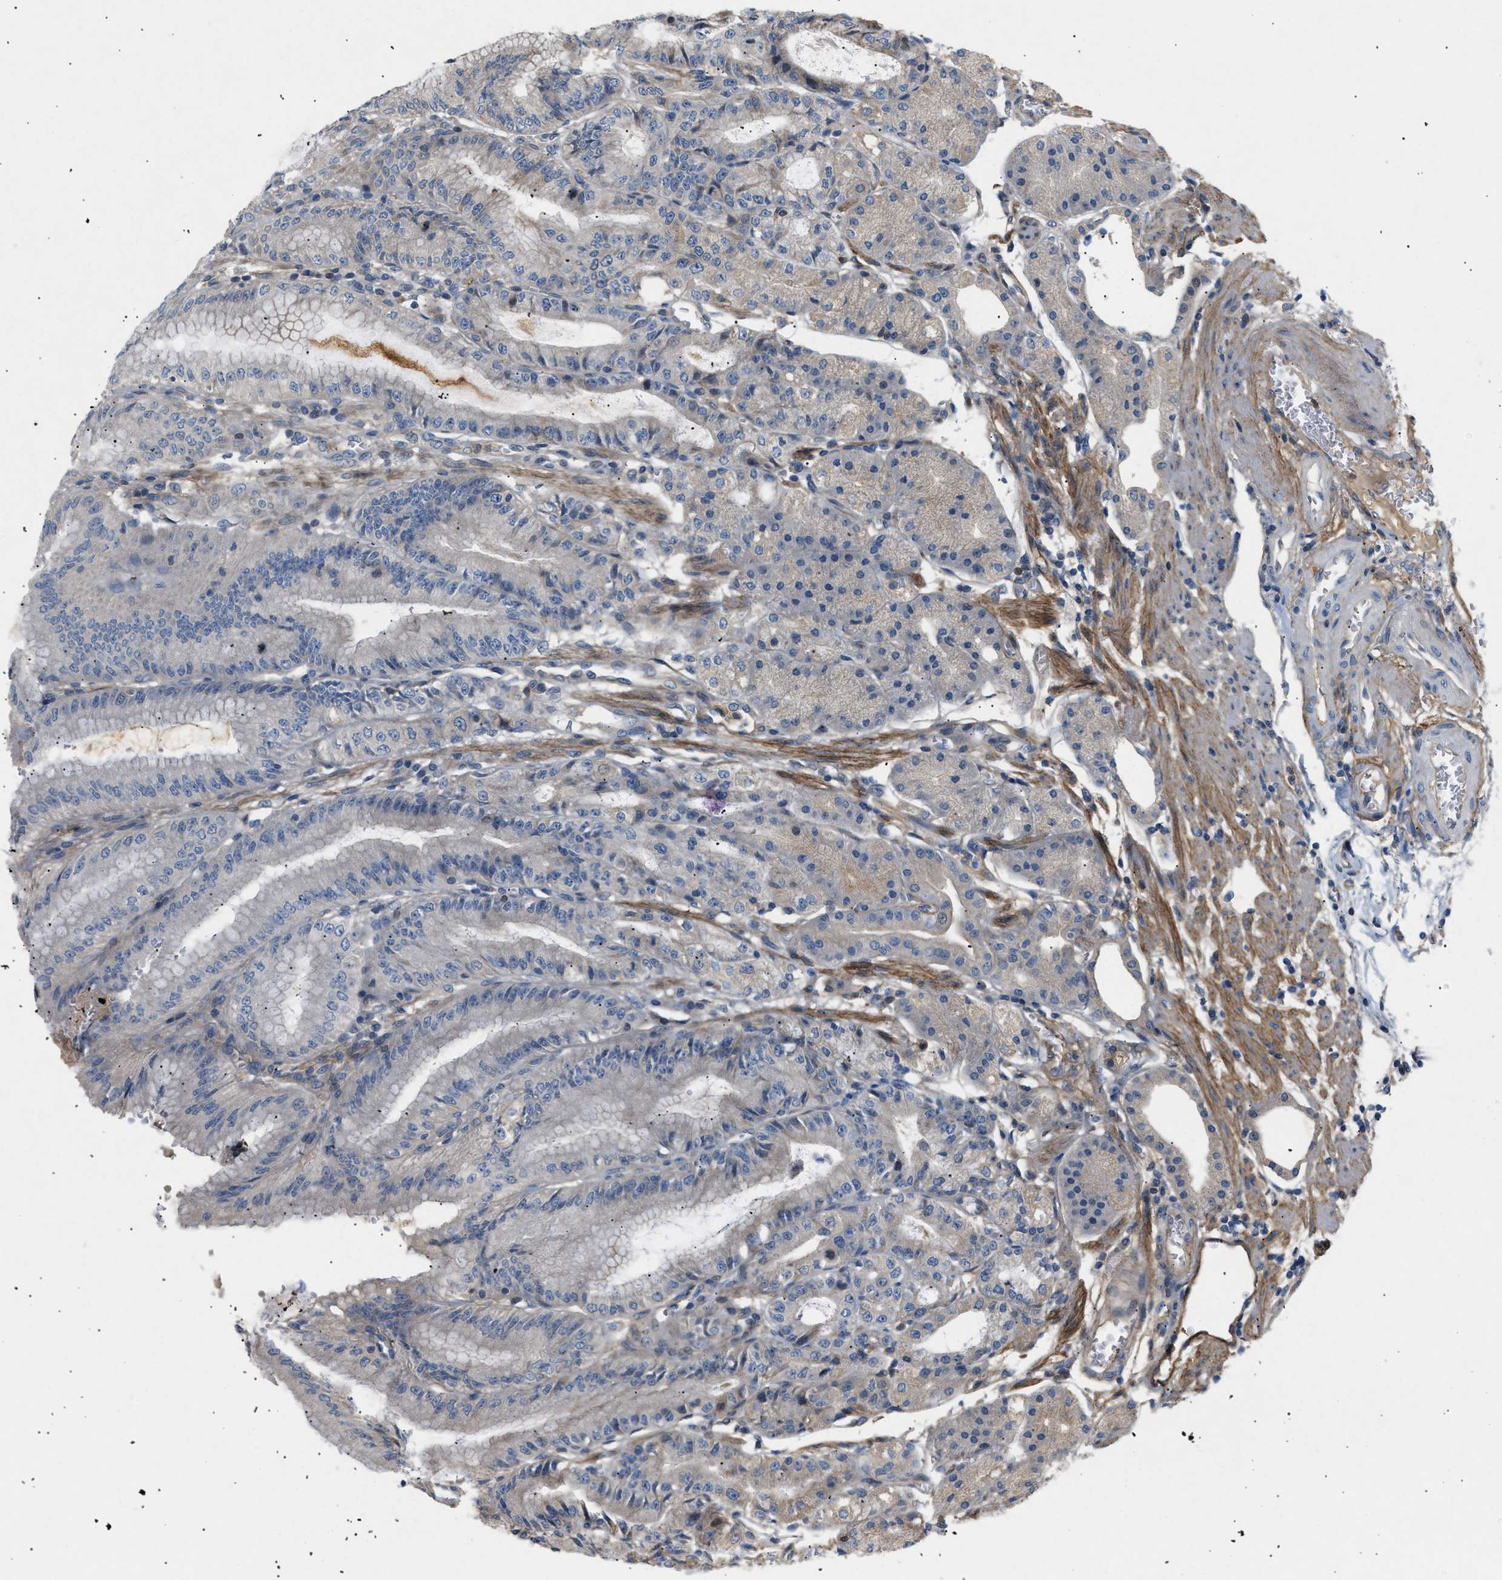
{"staining": {"intensity": "weak", "quantity": "25%-75%", "location": "cytoplasmic/membranous"}, "tissue": "stomach", "cell_type": "Glandular cells", "image_type": "normal", "snomed": [{"axis": "morphology", "description": "Normal tissue, NOS"}, {"axis": "topography", "description": "Stomach, lower"}], "caption": "Immunohistochemistry (IHC) histopathology image of unremarkable stomach: human stomach stained using immunohistochemistry exhibits low levels of weak protein expression localized specifically in the cytoplasmic/membranous of glandular cells, appearing as a cytoplasmic/membranous brown color.", "gene": "FARS2", "patient": {"sex": "male", "age": 71}}